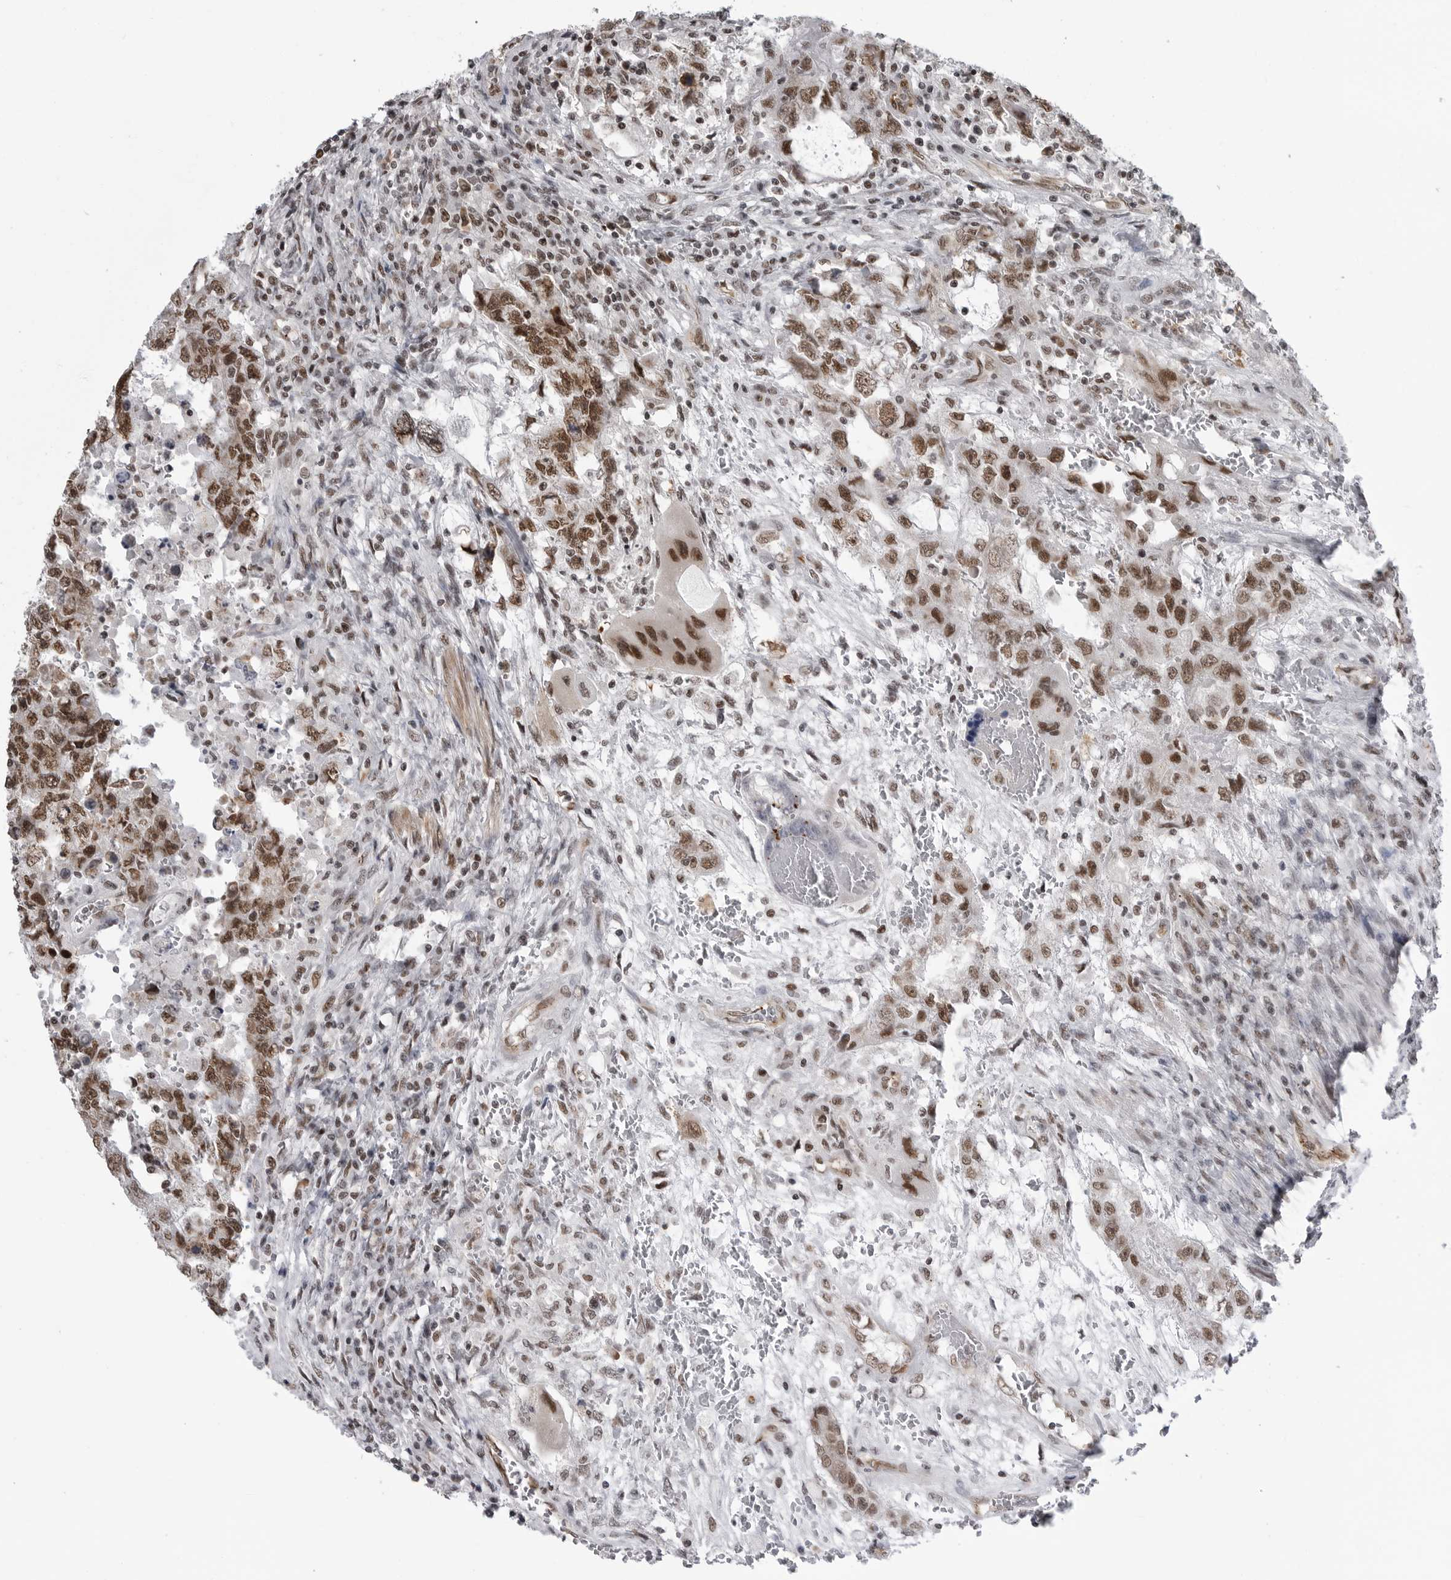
{"staining": {"intensity": "strong", "quantity": ">75%", "location": "nuclear"}, "tissue": "testis cancer", "cell_type": "Tumor cells", "image_type": "cancer", "snomed": [{"axis": "morphology", "description": "Carcinoma, Embryonal, NOS"}, {"axis": "topography", "description": "Testis"}], "caption": "Protein staining of testis embryonal carcinoma tissue displays strong nuclear expression in approximately >75% of tumor cells.", "gene": "RNF26", "patient": {"sex": "male", "age": 26}}